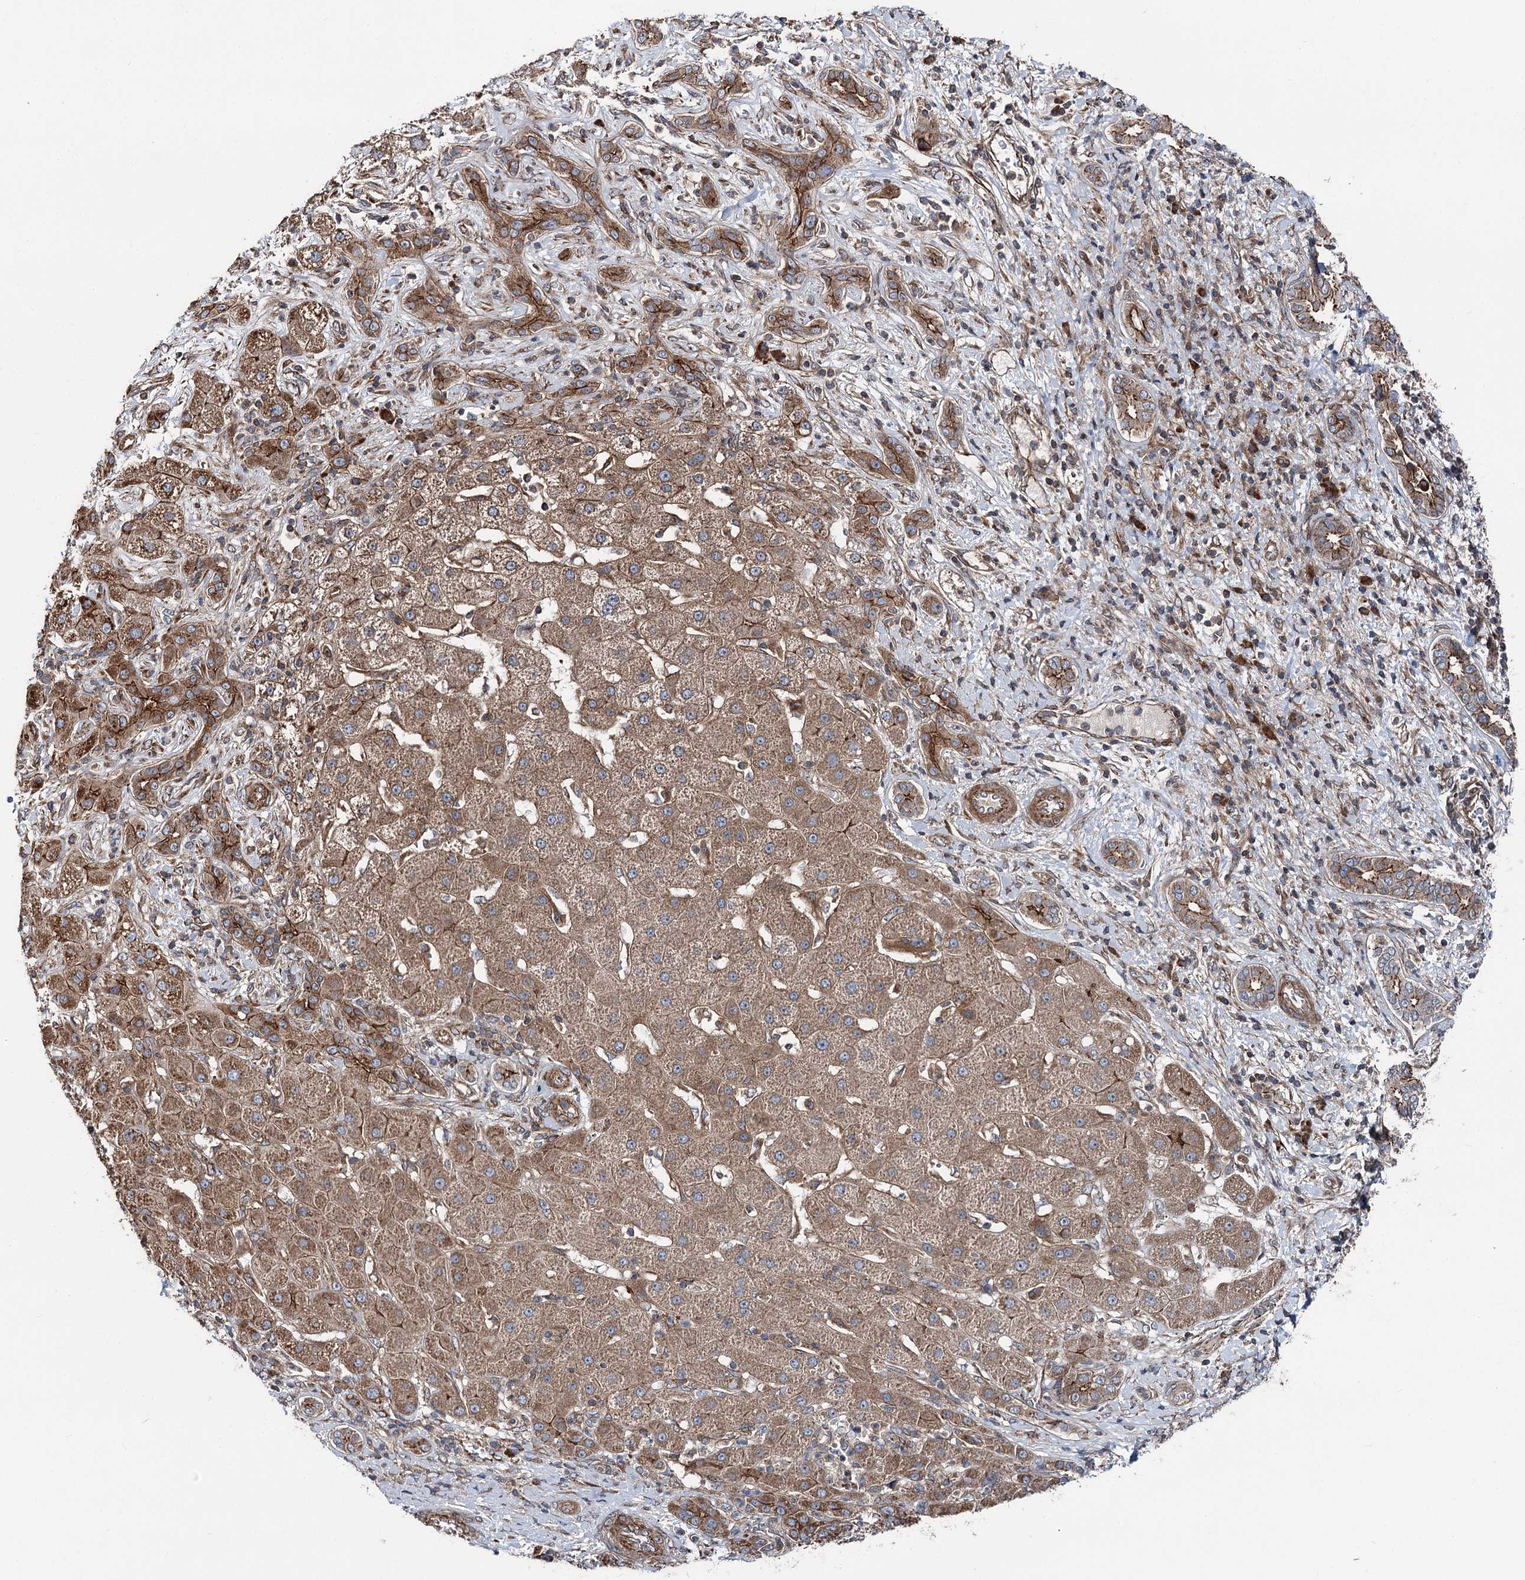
{"staining": {"intensity": "moderate", "quantity": ">75%", "location": "cytoplasmic/membranous"}, "tissue": "liver cancer", "cell_type": "Tumor cells", "image_type": "cancer", "snomed": [{"axis": "morphology", "description": "Carcinoma, Hepatocellular, NOS"}, {"axis": "topography", "description": "Liver"}], "caption": "A photomicrograph of liver hepatocellular carcinoma stained for a protein exhibits moderate cytoplasmic/membranous brown staining in tumor cells.", "gene": "ITFG2", "patient": {"sex": "male", "age": 65}}